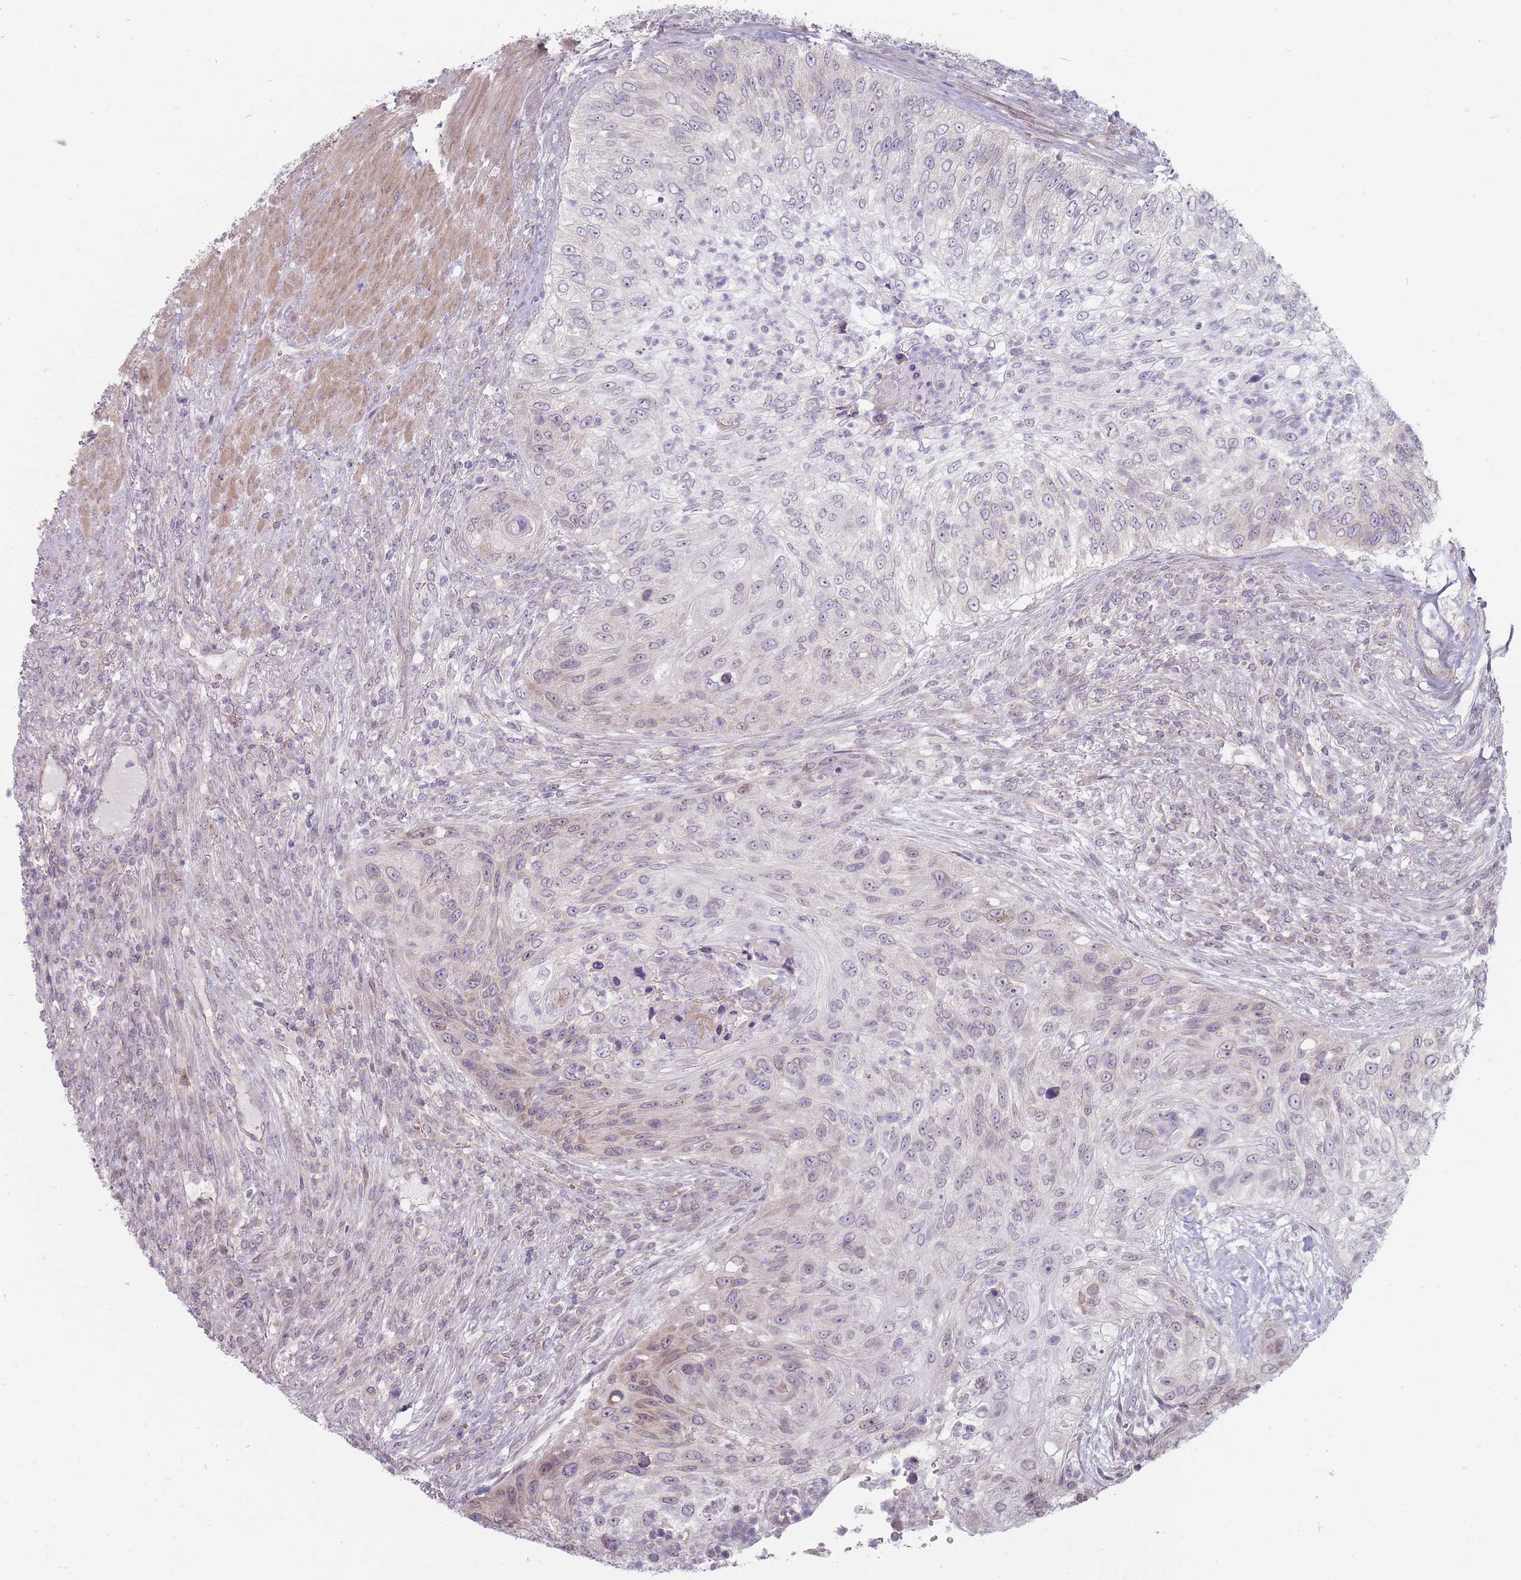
{"staining": {"intensity": "weak", "quantity": "<25%", "location": "cytoplasmic/membranous"}, "tissue": "urothelial cancer", "cell_type": "Tumor cells", "image_type": "cancer", "snomed": [{"axis": "morphology", "description": "Urothelial carcinoma, High grade"}, {"axis": "topography", "description": "Urinary bladder"}], "caption": "Photomicrograph shows no protein expression in tumor cells of urothelial carcinoma (high-grade) tissue.", "gene": "PCDH12", "patient": {"sex": "female", "age": 60}}